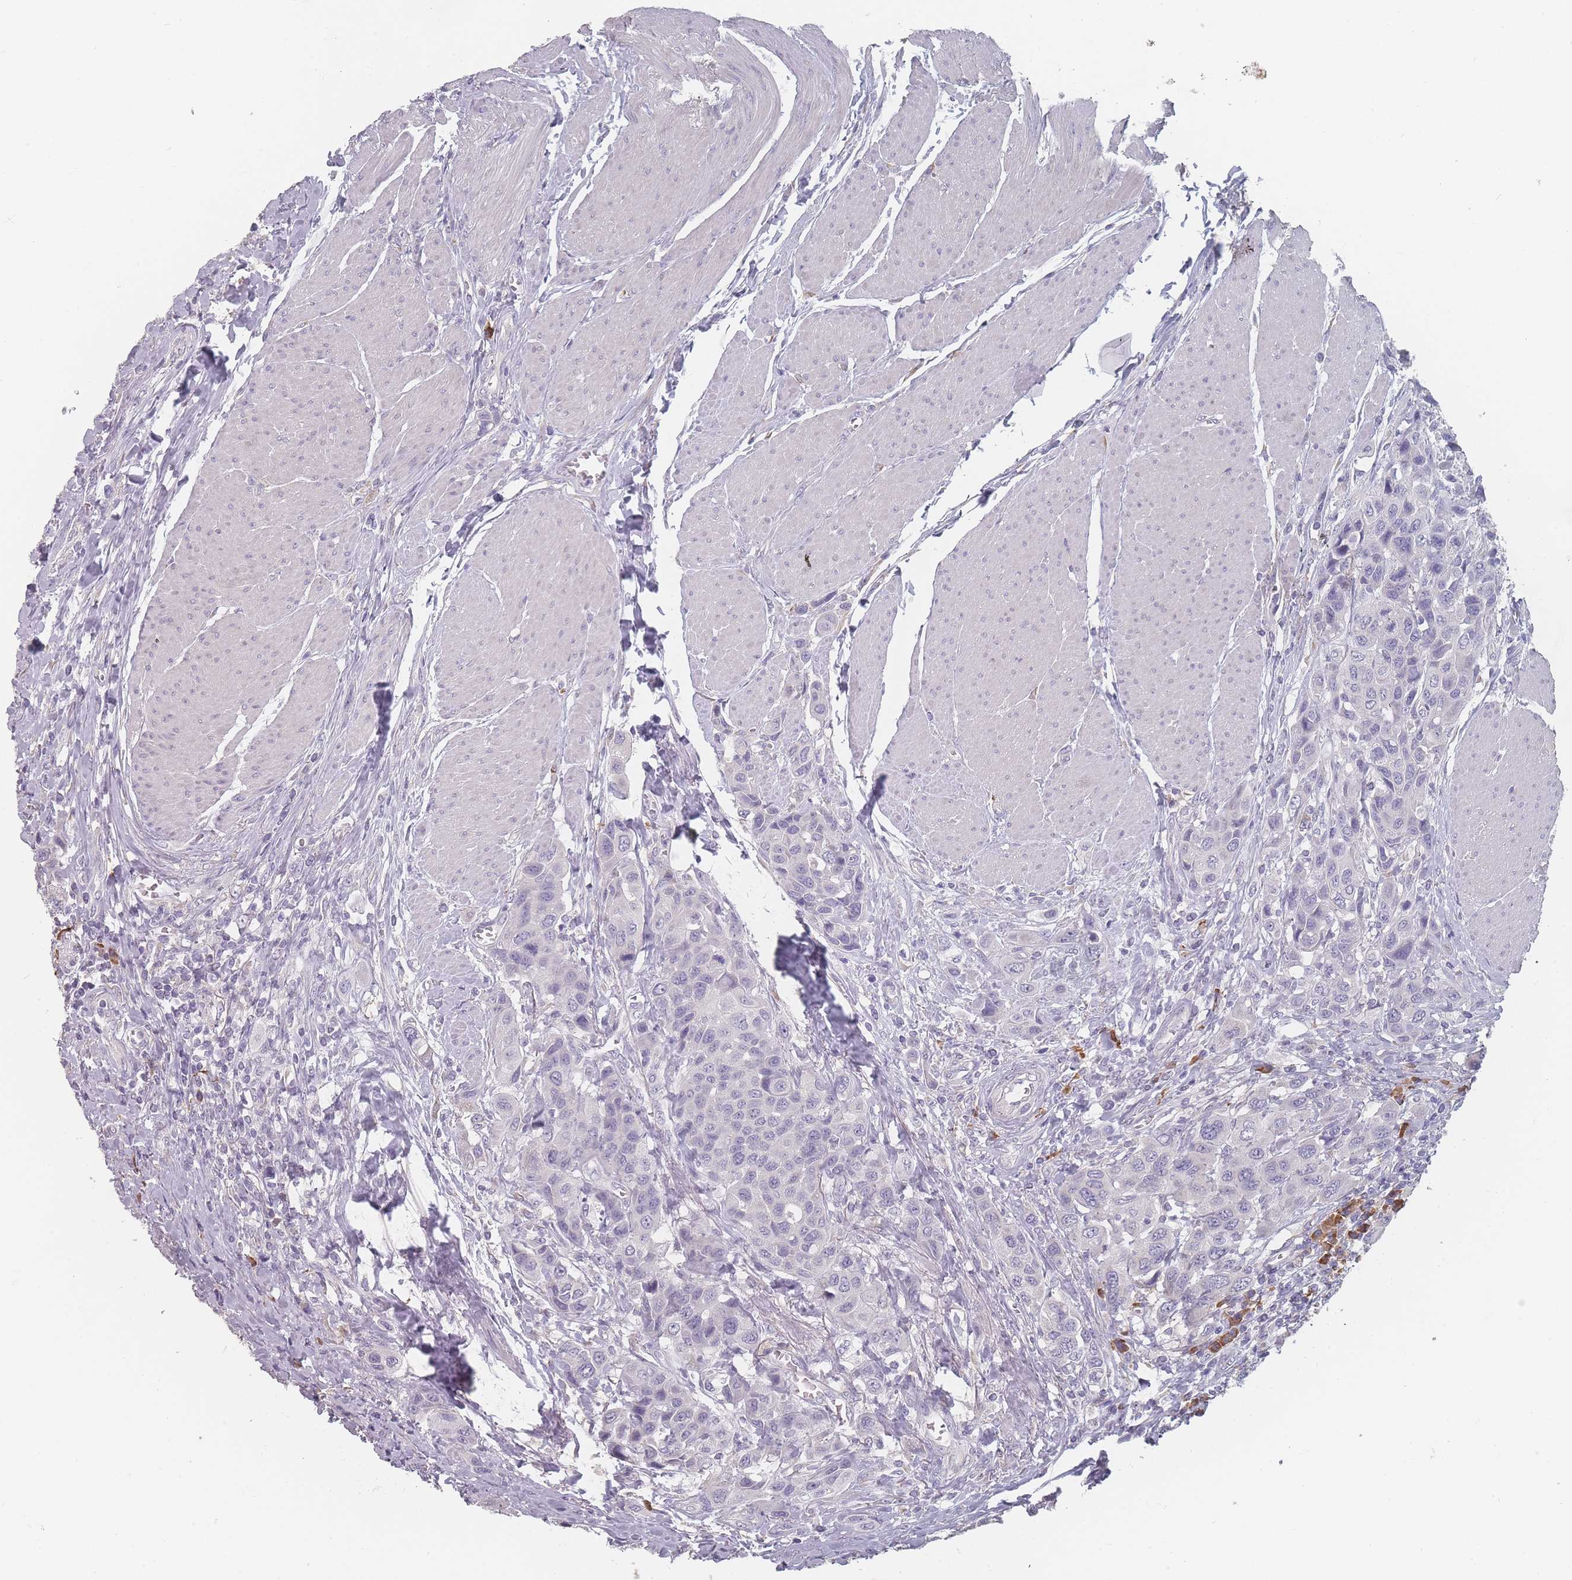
{"staining": {"intensity": "negative", "quantity": "none", "location": "none"}, "tissue": "urothelial cancer", "cell_type": "Tumor cells", "image_type": "cancer", "snomed": [{"axis": "morphology", "description": "Urothelial carcinoma, High grade"}, {"axis": "topography", "description": "Urinary bladder"}], "caption": "An immunohistochemistry image of urothelial cancer is shown. There is no staining in tumor cells of urothelial cancer.", "gene": "SLC35E4", "patient": {"sex": "male", "age": 50}}